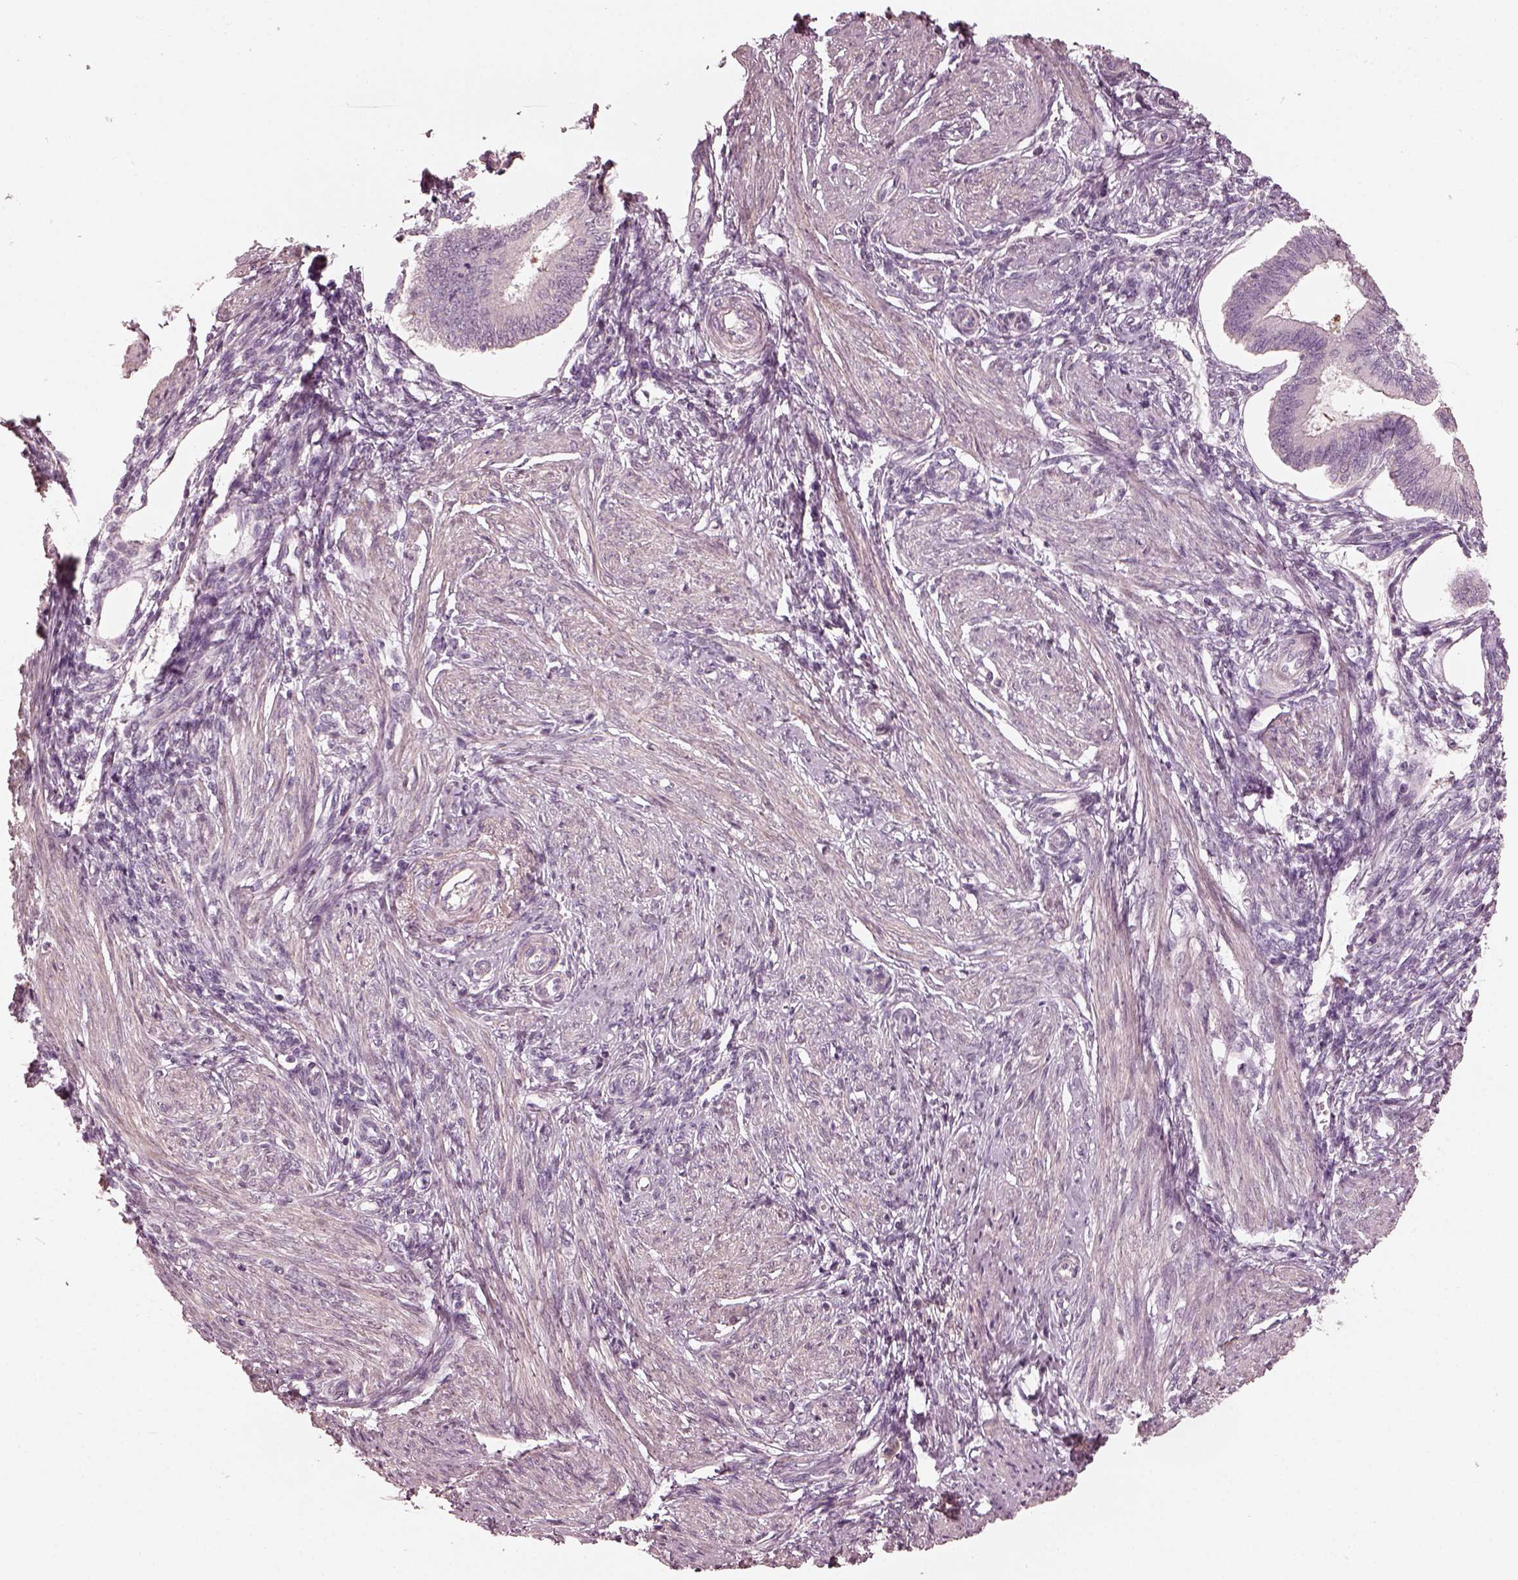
{"staining": {"intensity": "negative", "quantity": "none", "location": "none"}, "tissue": "endometrium", "cell_type": "Cells in endometrial stroma", "image_type": "normal", "snomed": [{"axis": "morphology", "description": "Normal tissue, NOS"}, {"axis": "topography", "description": "Endometrium"}], "caption": "This is a micrograph of immunohistochemistry staining of unremarkable endometrium, which shows no staining in cells in endometrial stroma.", "gene": "OPTC", "patient": {"sex": "female", "age": 42}}